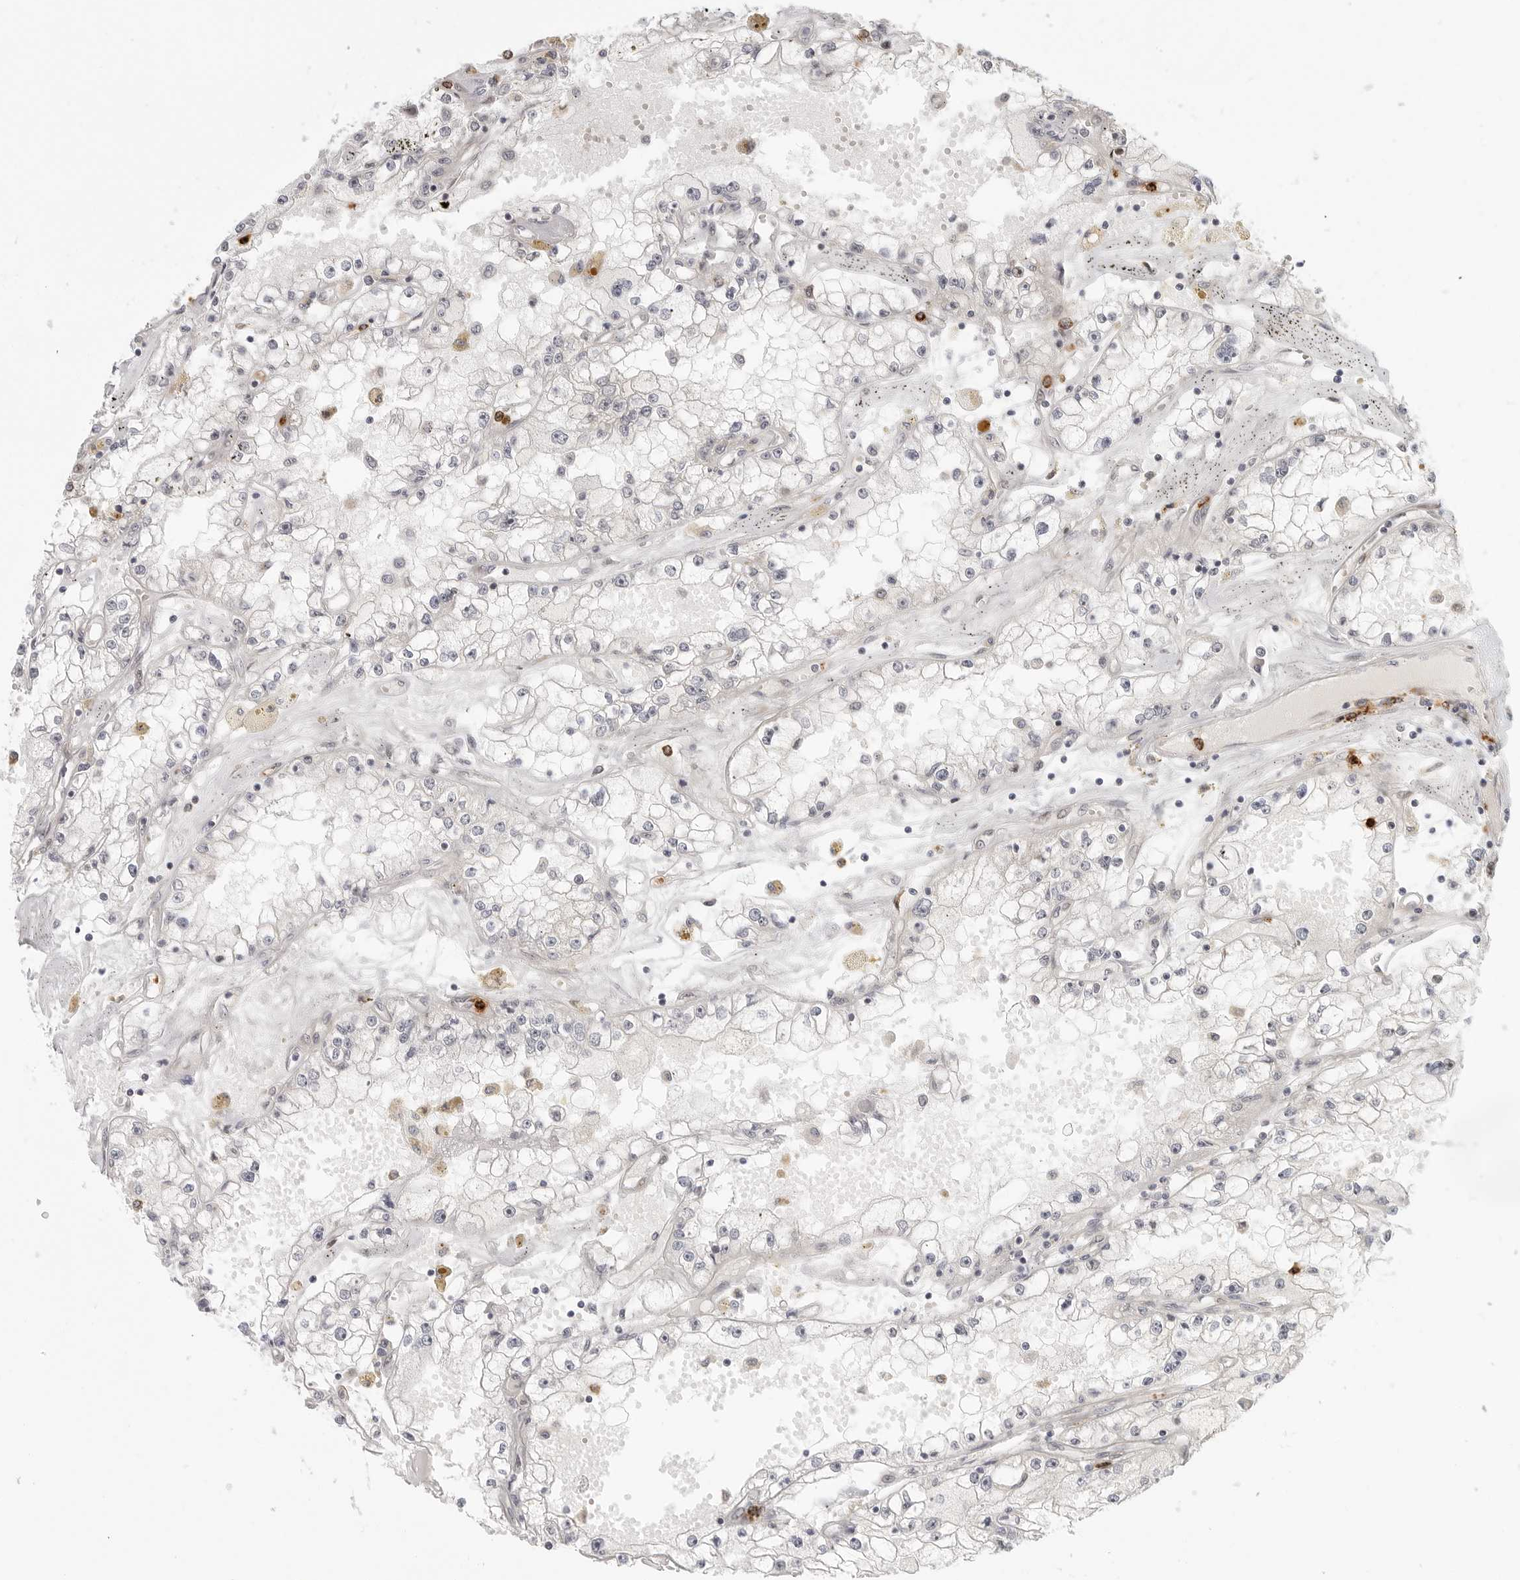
{"staining": {"intensity": "negative", "quantity": "none", "location": "none"}, "tissue": "renal cancer", "cell_type": "Tumor cells", "image_type": "cancer", "snomed": [{"axis": "morphology", "description": "Adenocarcinoma, NOS"}, {"axis": "topography", "description": "Kidney"}], "caption": "Renal cancer stained for a protein using IHC demonstrates no expression tumor cells.", "gene": "DSCC1", "patient": {"sex": "male", "age": 56}}